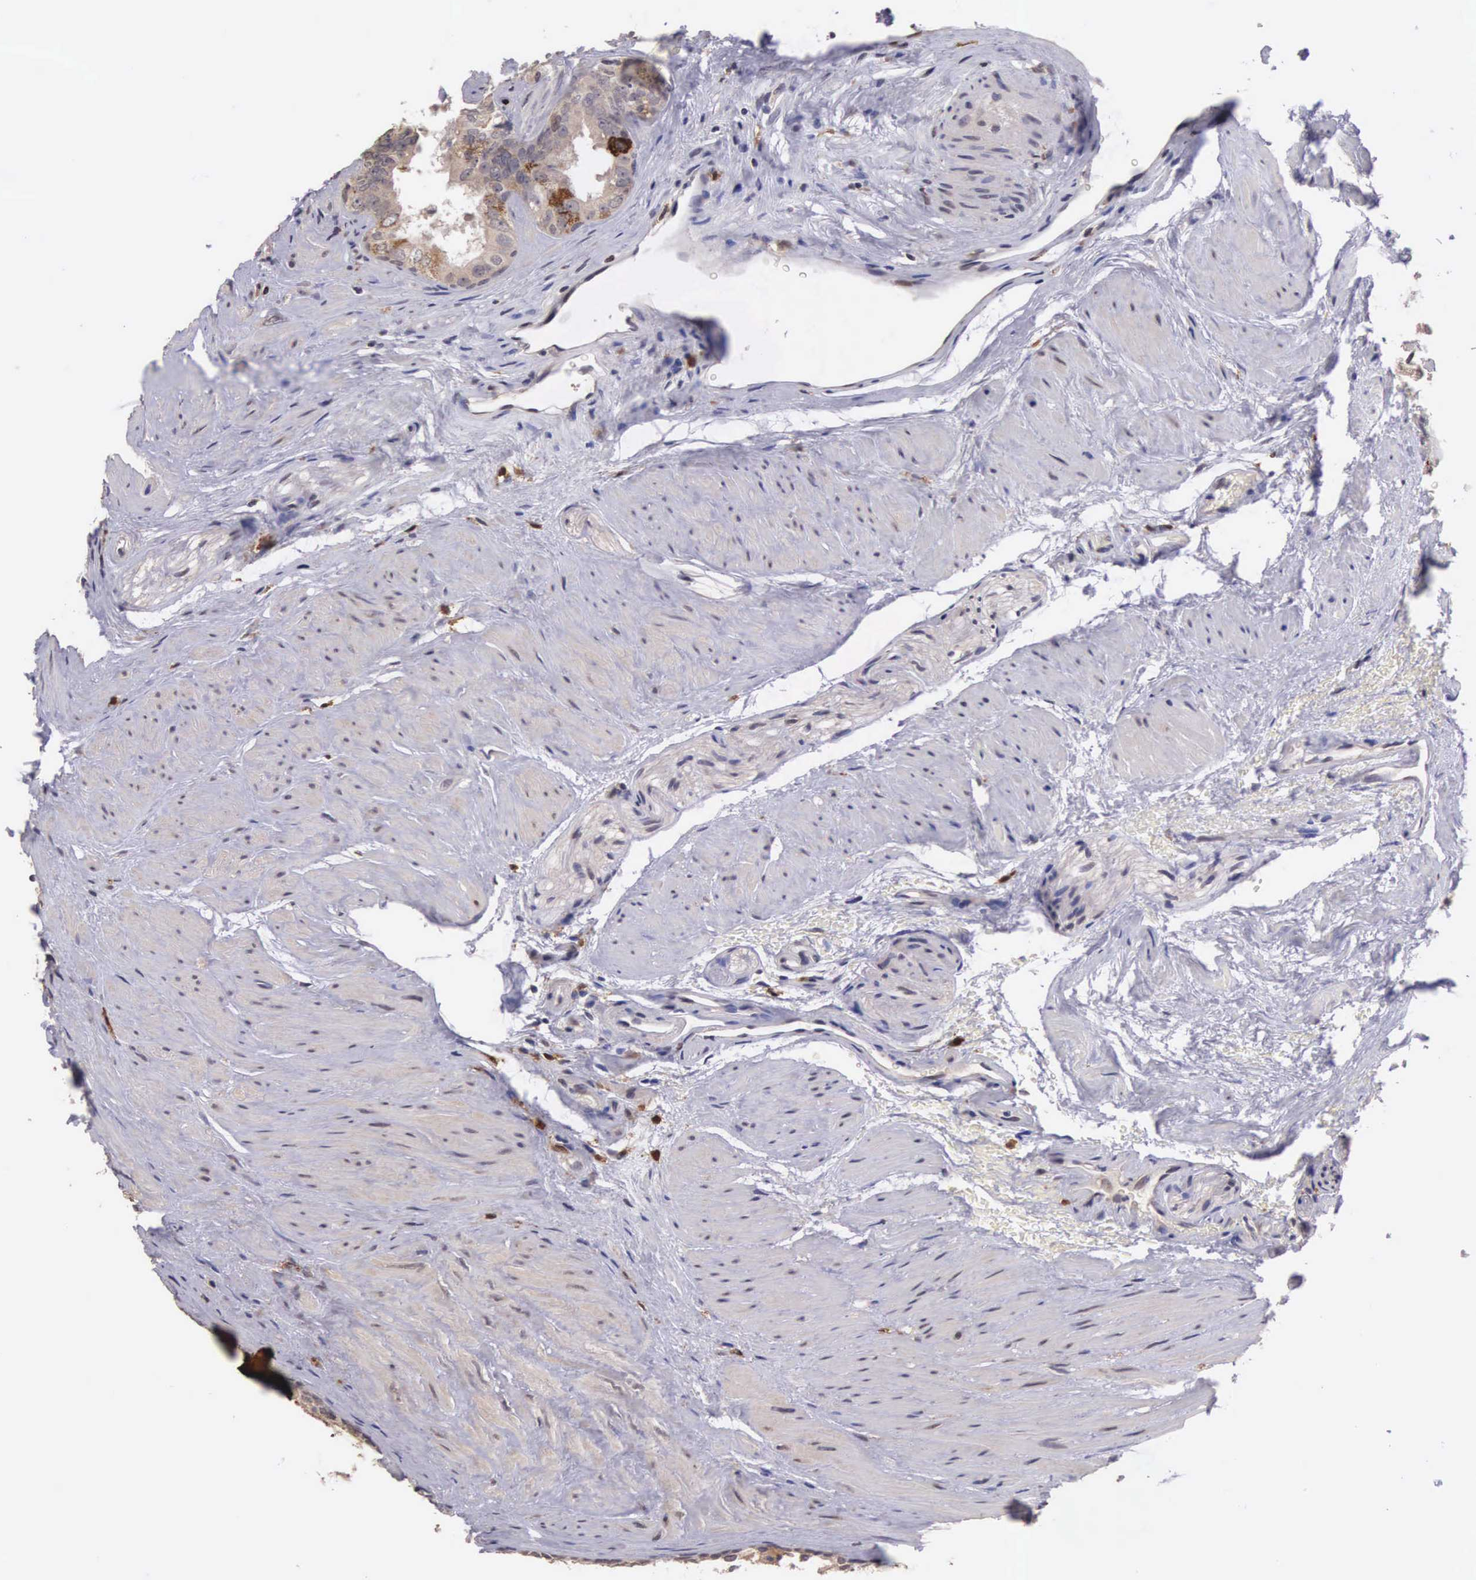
{"staining": {"intensity": "weak", "quantity": "25%-75%", "location": "cytoplasmic/membranous"}, "tissue": "urinary bladder", "cell_type": "Urothelial cells", "image_type": "normal", "snomed": [{"axis": "morphology", "description": "Normal tissue, NOS"}, {"axis": "topography", "description": "Urinary bladder"}], "caption": "Immunohistochemistry (IHC) staining of normal urinary bladder, which demonstrates low levels of weak cytoplasmic/membranous positivity in approximately 25%-75% of urothelial cells indicating weak cytoplasmic/membranous protein expression. The staining was performed using DAB (brown) for protein detection and nuclei were counterstained in hematoxylin (blue).", "gene": "CDC45", "patient": {"sex": "male", "age": 72}}